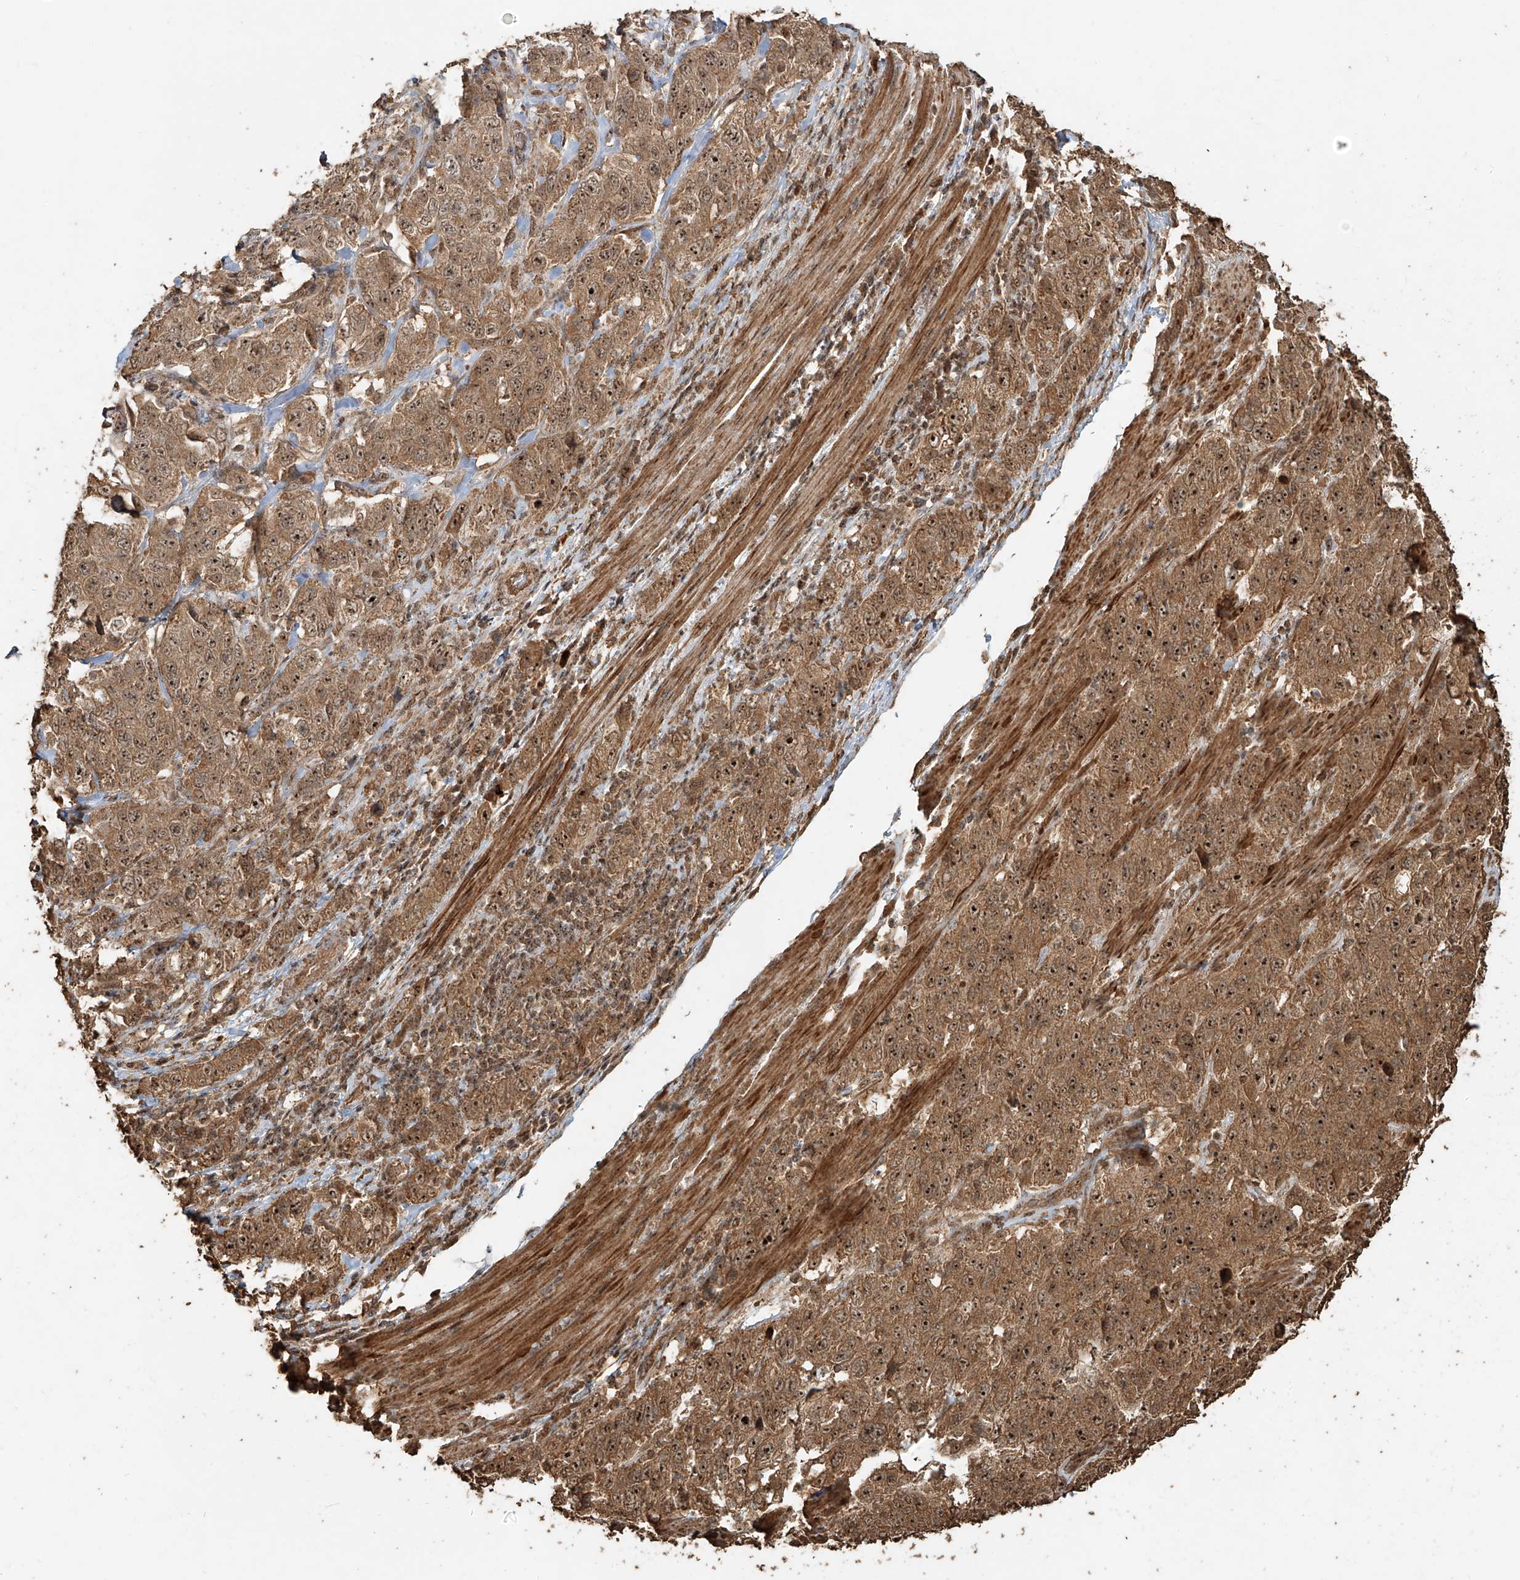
{"staining": {"intensity": "moderate", "quantity": ">75%", "location": "cytoplasmic/membranous,nuclear"}, "tissue": "stomach cancer", "cell_type": "Tumor cells", "image_type": "cancer", "snomed": [{"axis": "morphology", "description": "Adenocarcinoma, NOS"}, {"axis": "topography", "description": "Stomach"}], "caption": "Adenocarcinoma (stomach) tissue shows moderate cytoplasmic/membranous and nuclear expression in about >75% of tumor cells", "gene": "ZNF660", "patient": {"sex": "male", "age": 48}}